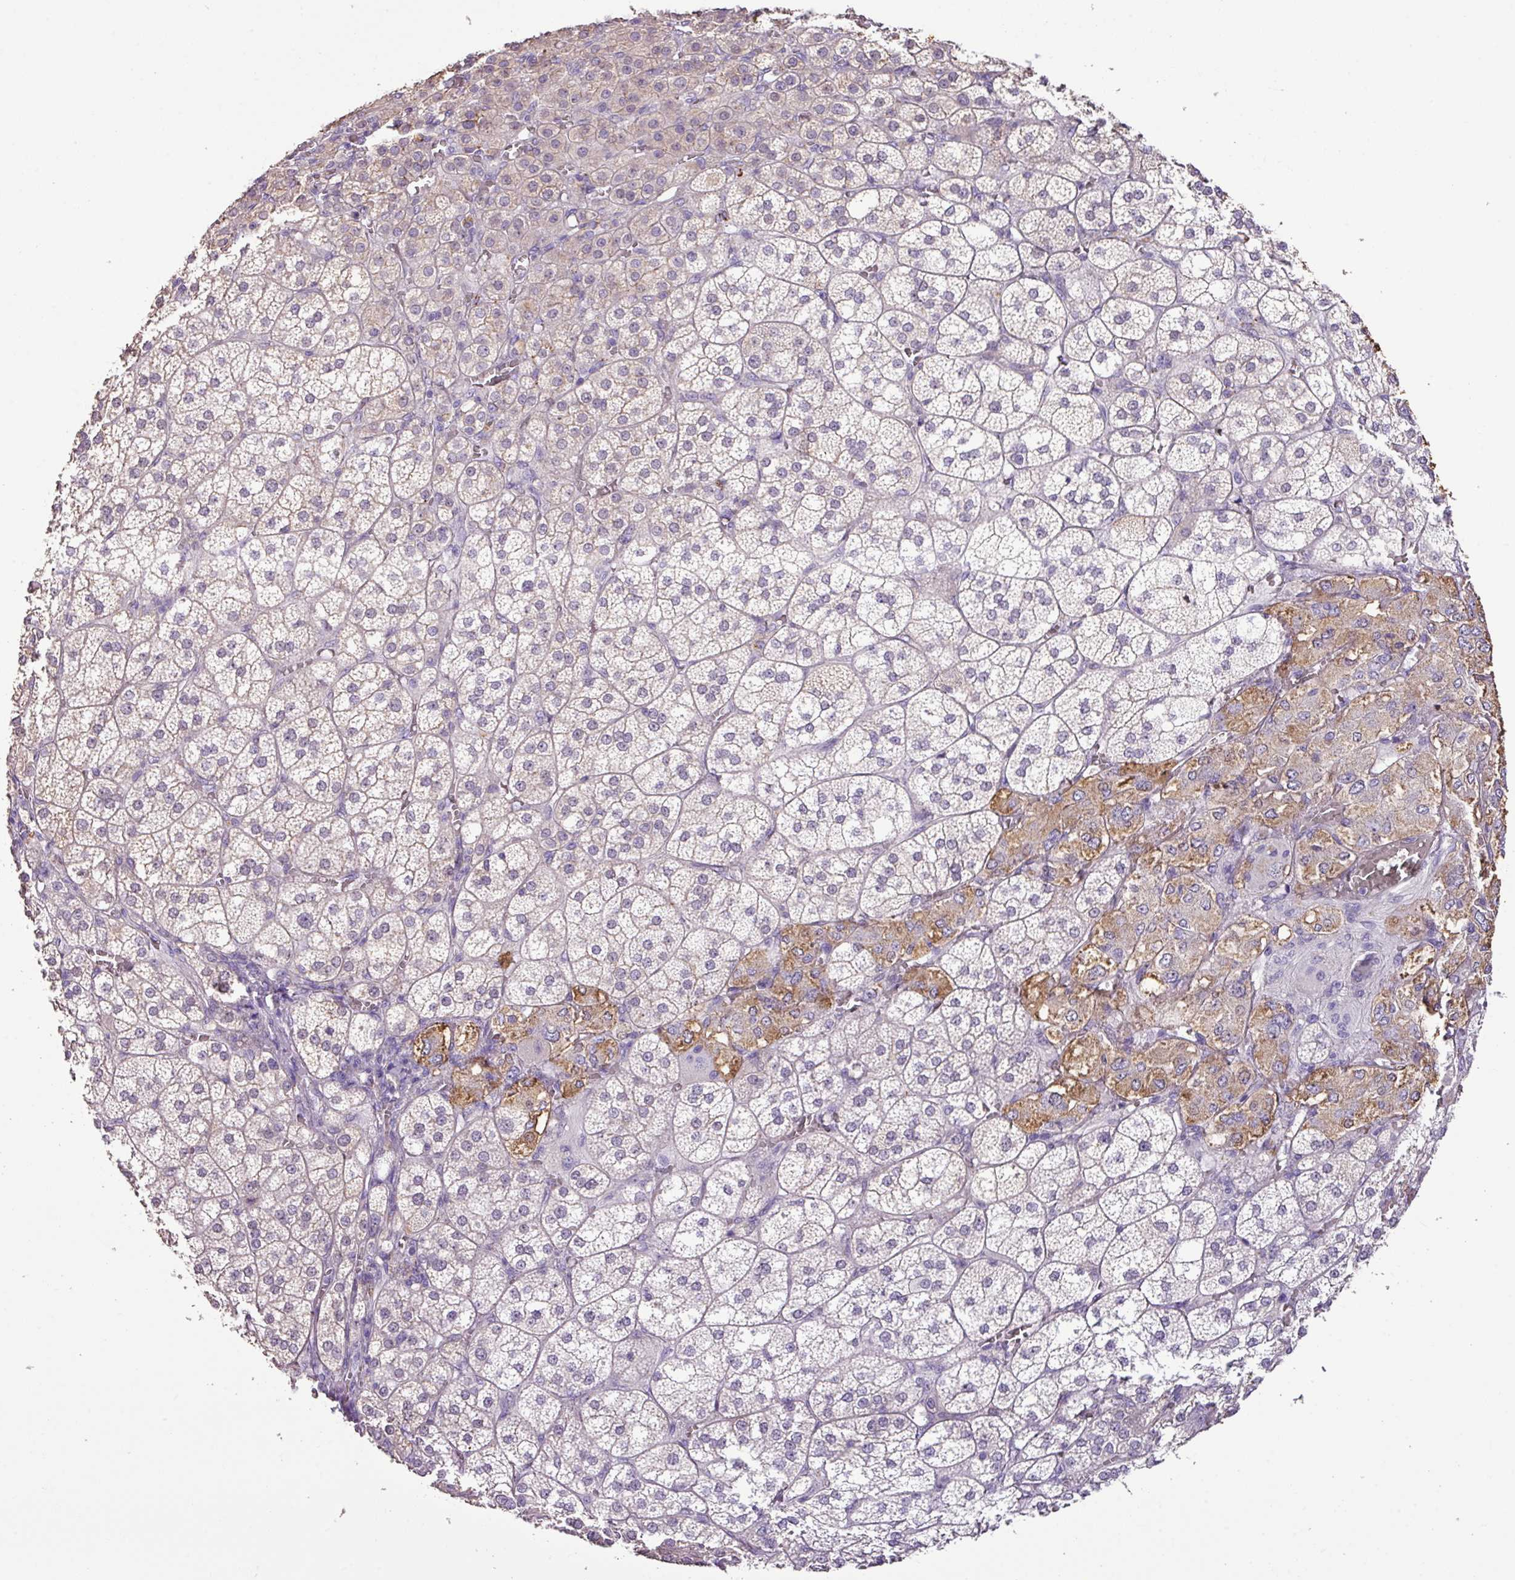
{"staining": {"intensity": "moderate", "quantity": "<25%", "location": "cytoplasmic/membranous"}, "tissue": "adrenal gland", "cell_type": "Glandular cells", "image_type": "normal", "snomed": [{"axis": "morphology", "description": "Normal tissue, NOS"}, {"axis": "topography", "description": "Adrenal gland"}], "caption": "Immunohistochemical staining of normal adrenal gland shows moderate cytoplasmic/membranous protein expression in about <25% of glandular cells.", "gene": "AGR3", "patient": {"sex": "female", "age": 60}}